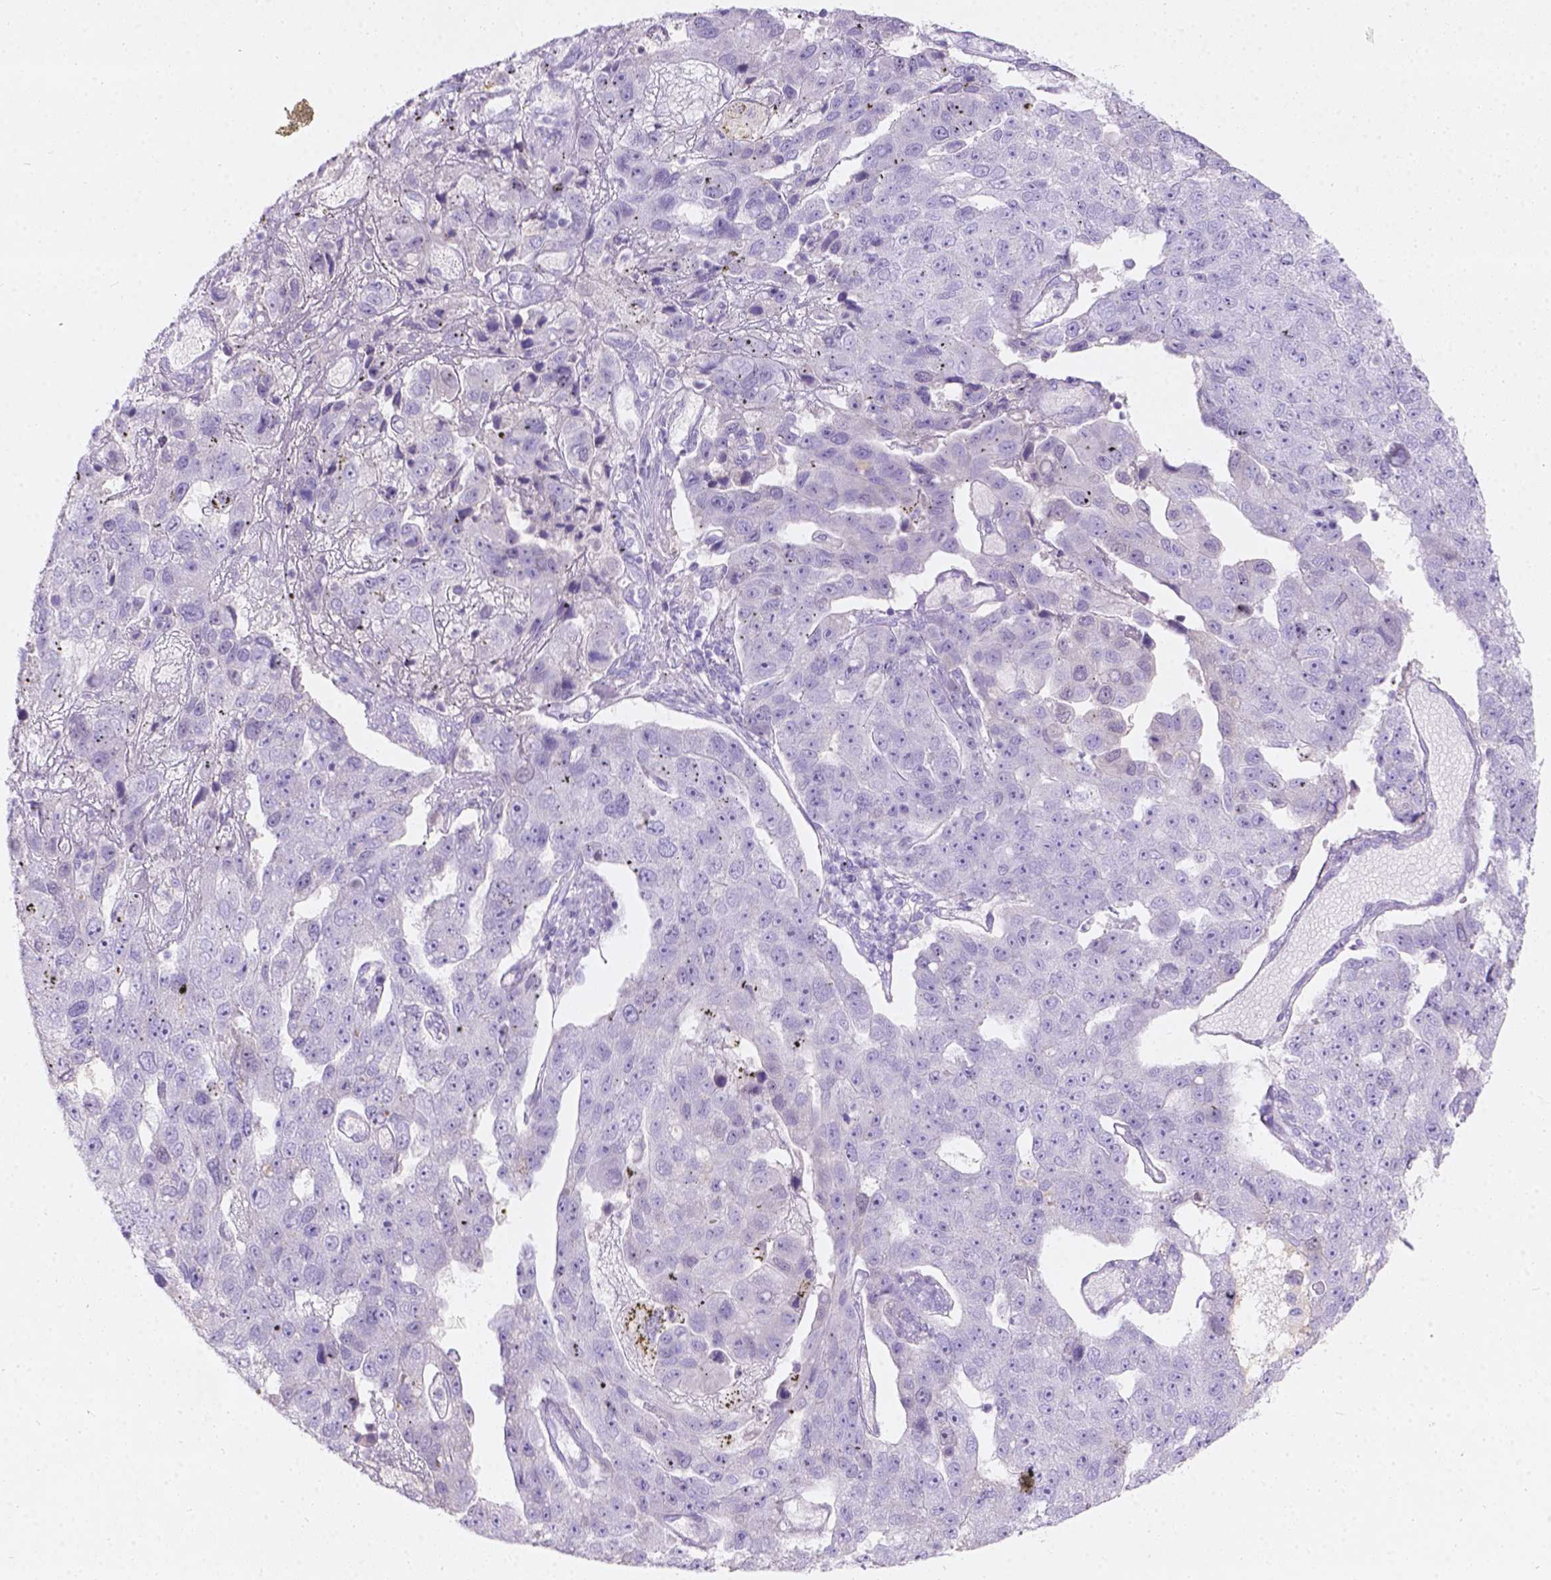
{"staining": {"intensity": "negative", "quantity": "none", "location": "none"}, "tissue": "pancreatic cancer", "cell_type": "Tumor cells", "image_type": "cancer", "snomed": [{"axis": "morphology", "description": "Adenocarcinoma, NOS"}, {"axis": "topography", "description": "Pancreas"}], "caption": "Tumor cells show no significant protein positivity in pancreatic adenocarcinoma.", "gene": "GAL3ST2", "patient": {"sex": "female", "age": 61}}